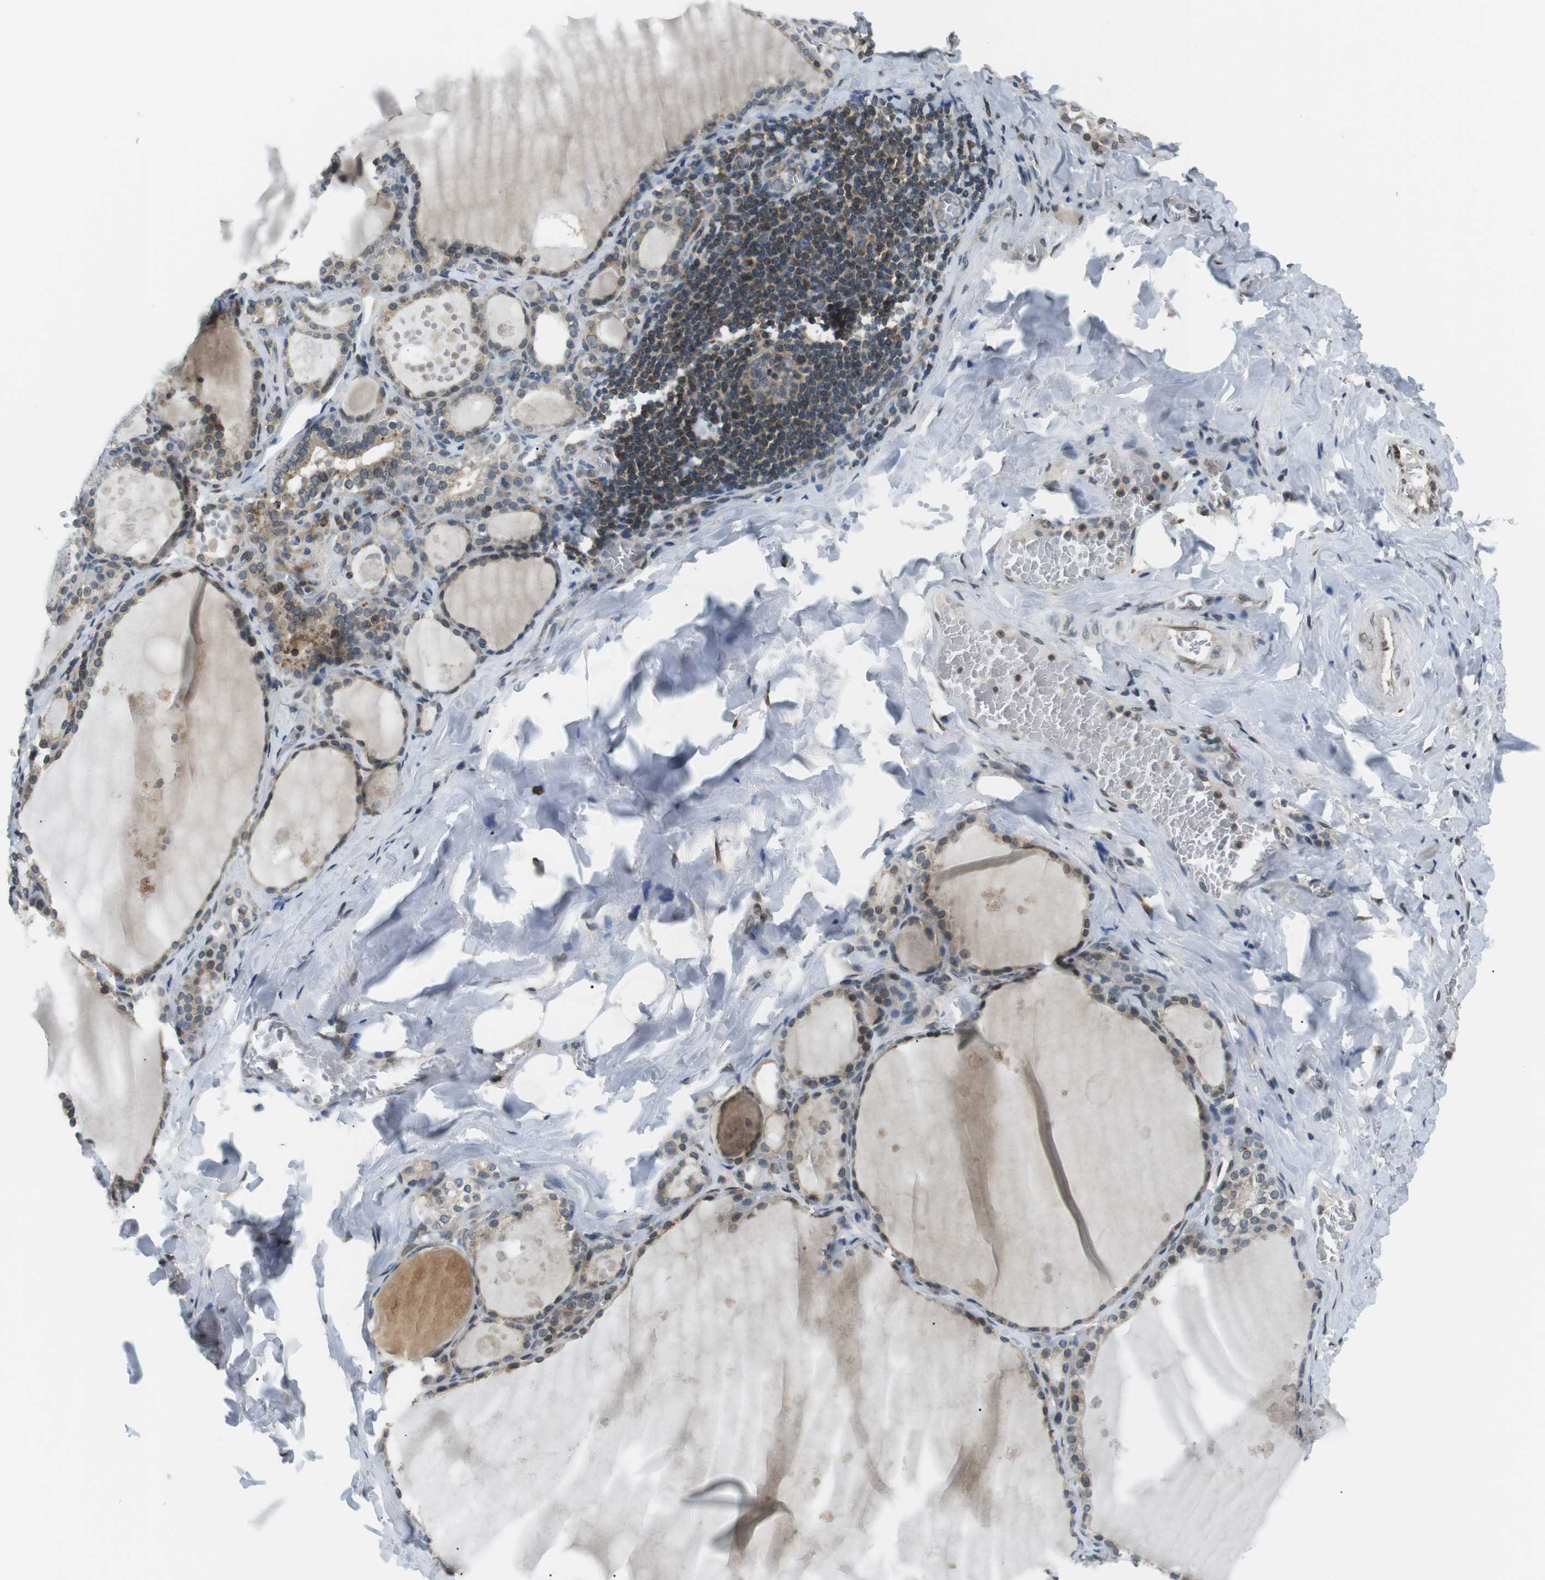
{"staining": {"intensity": "moderate", "quantity": "25%-75%", "location": "cytoplasmic/membranous,nuclear"}, "tissue": "thyroid gland", "cell_type": "Glandular cells", "image_type": "normal", "snomed": [{"axis": "morphology", "description": "Normal tissue, NOS"}, {"axis": "topography", "description": "Thyroid gland"}], "caption": "The micrograph shows staining of normal thyroid gland, revealing moderate cytoplasmic/membranous,nuclear protein positivity (brown color) within glandular cells.", "gene": "TMX4", "patient": {"sex": "male", "age": 56}}